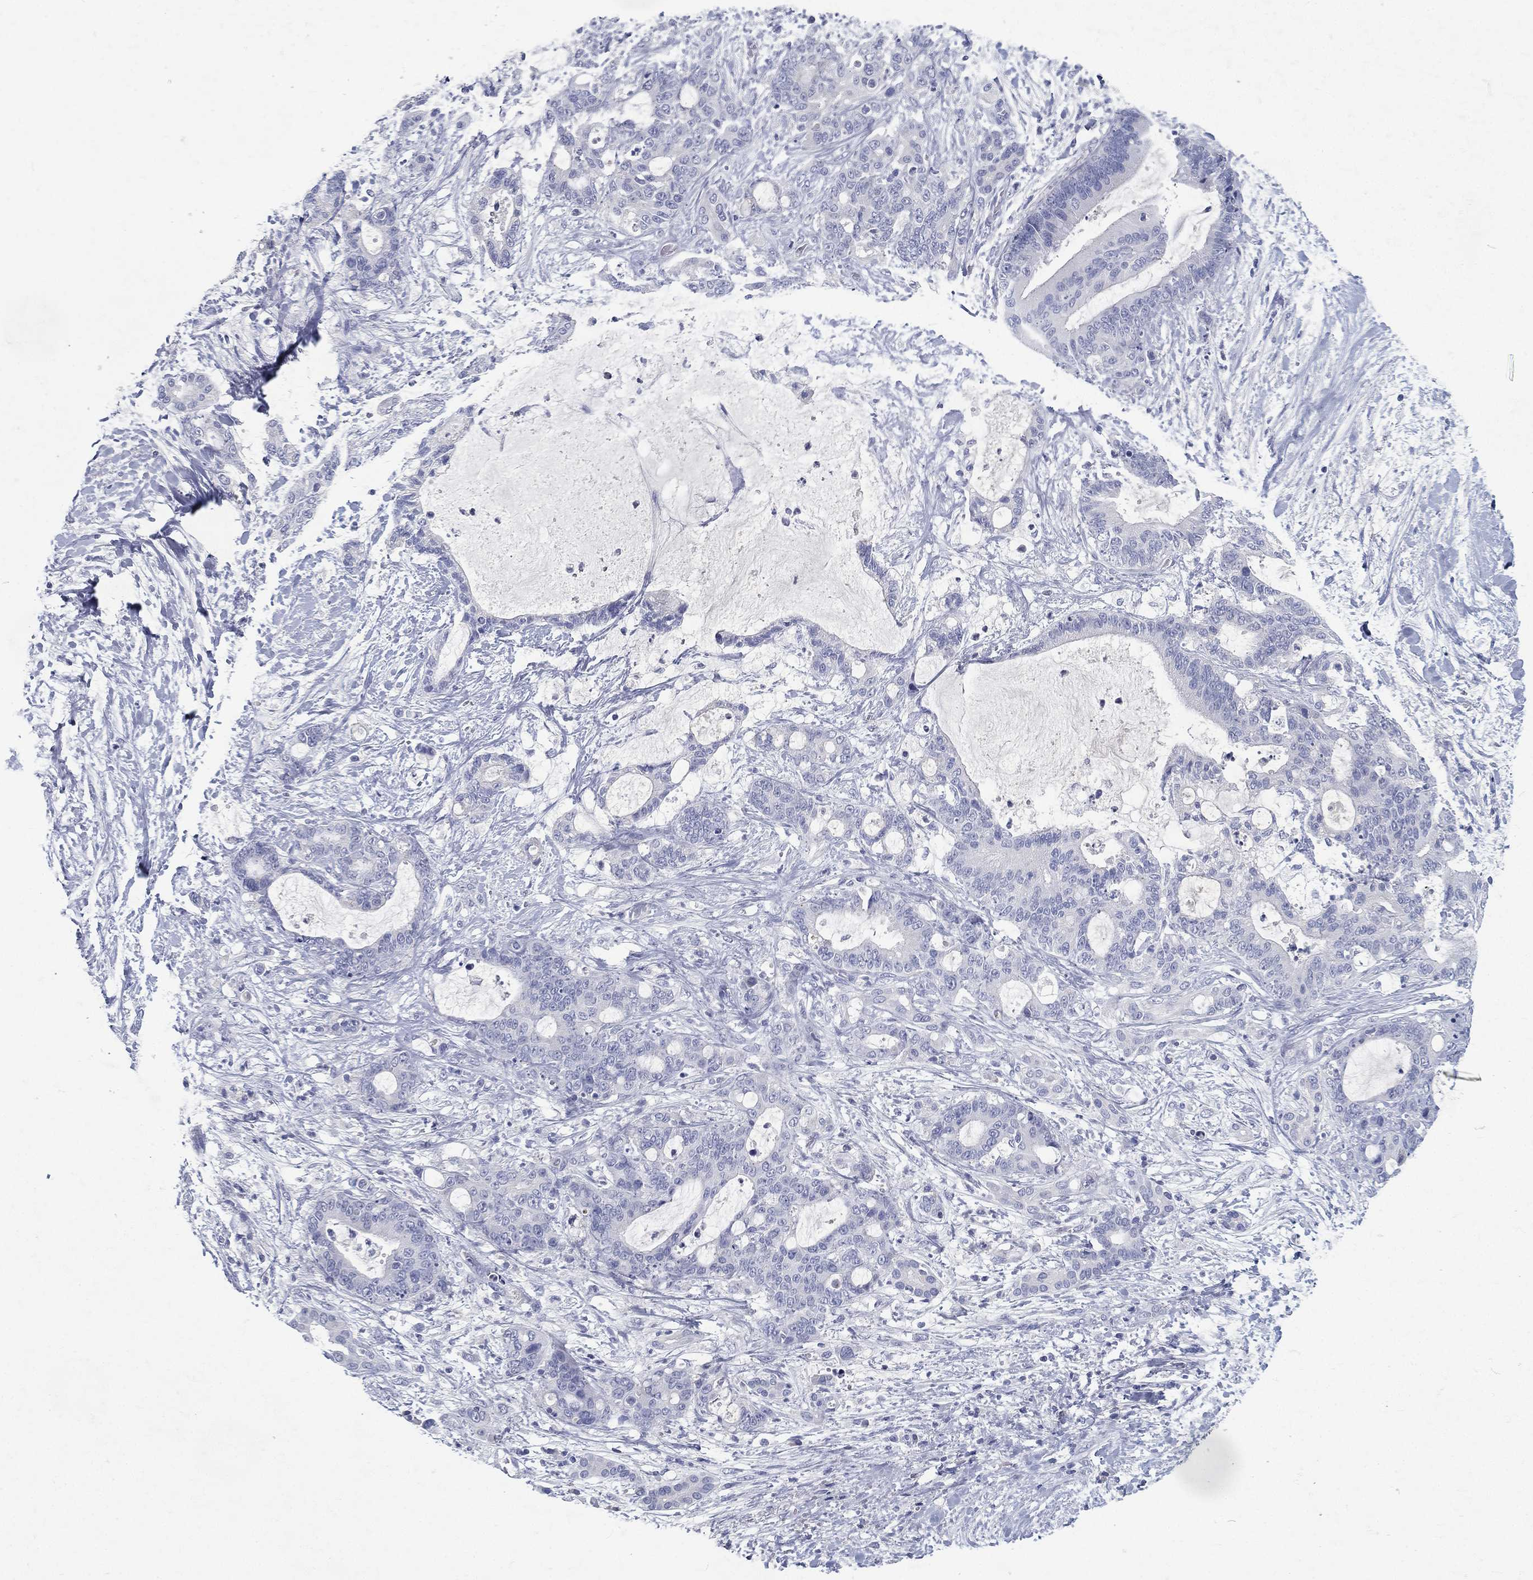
{"staining": {"intensity": "negative", "quantity": "none", "location": "none"}, "tissue": "liver cancer", "cell_type": "Tumor cells", "image_type": "cancer", "snomed": [{"axis": "morphology", "description": "Cholangiocarcinoma"}, {"axis": "topography", "description": "Liver"}], "caption": "Cholangiocarcinoma (liver) was stained to show a protein in brown. There is no significant expression in tumor cells. (DAB (3,3'-diaminobenzidine) immunohistochemistry (IHC), high magnification).", "gene": "RGS13", "patient": {"sex": "female", "age": 73}}